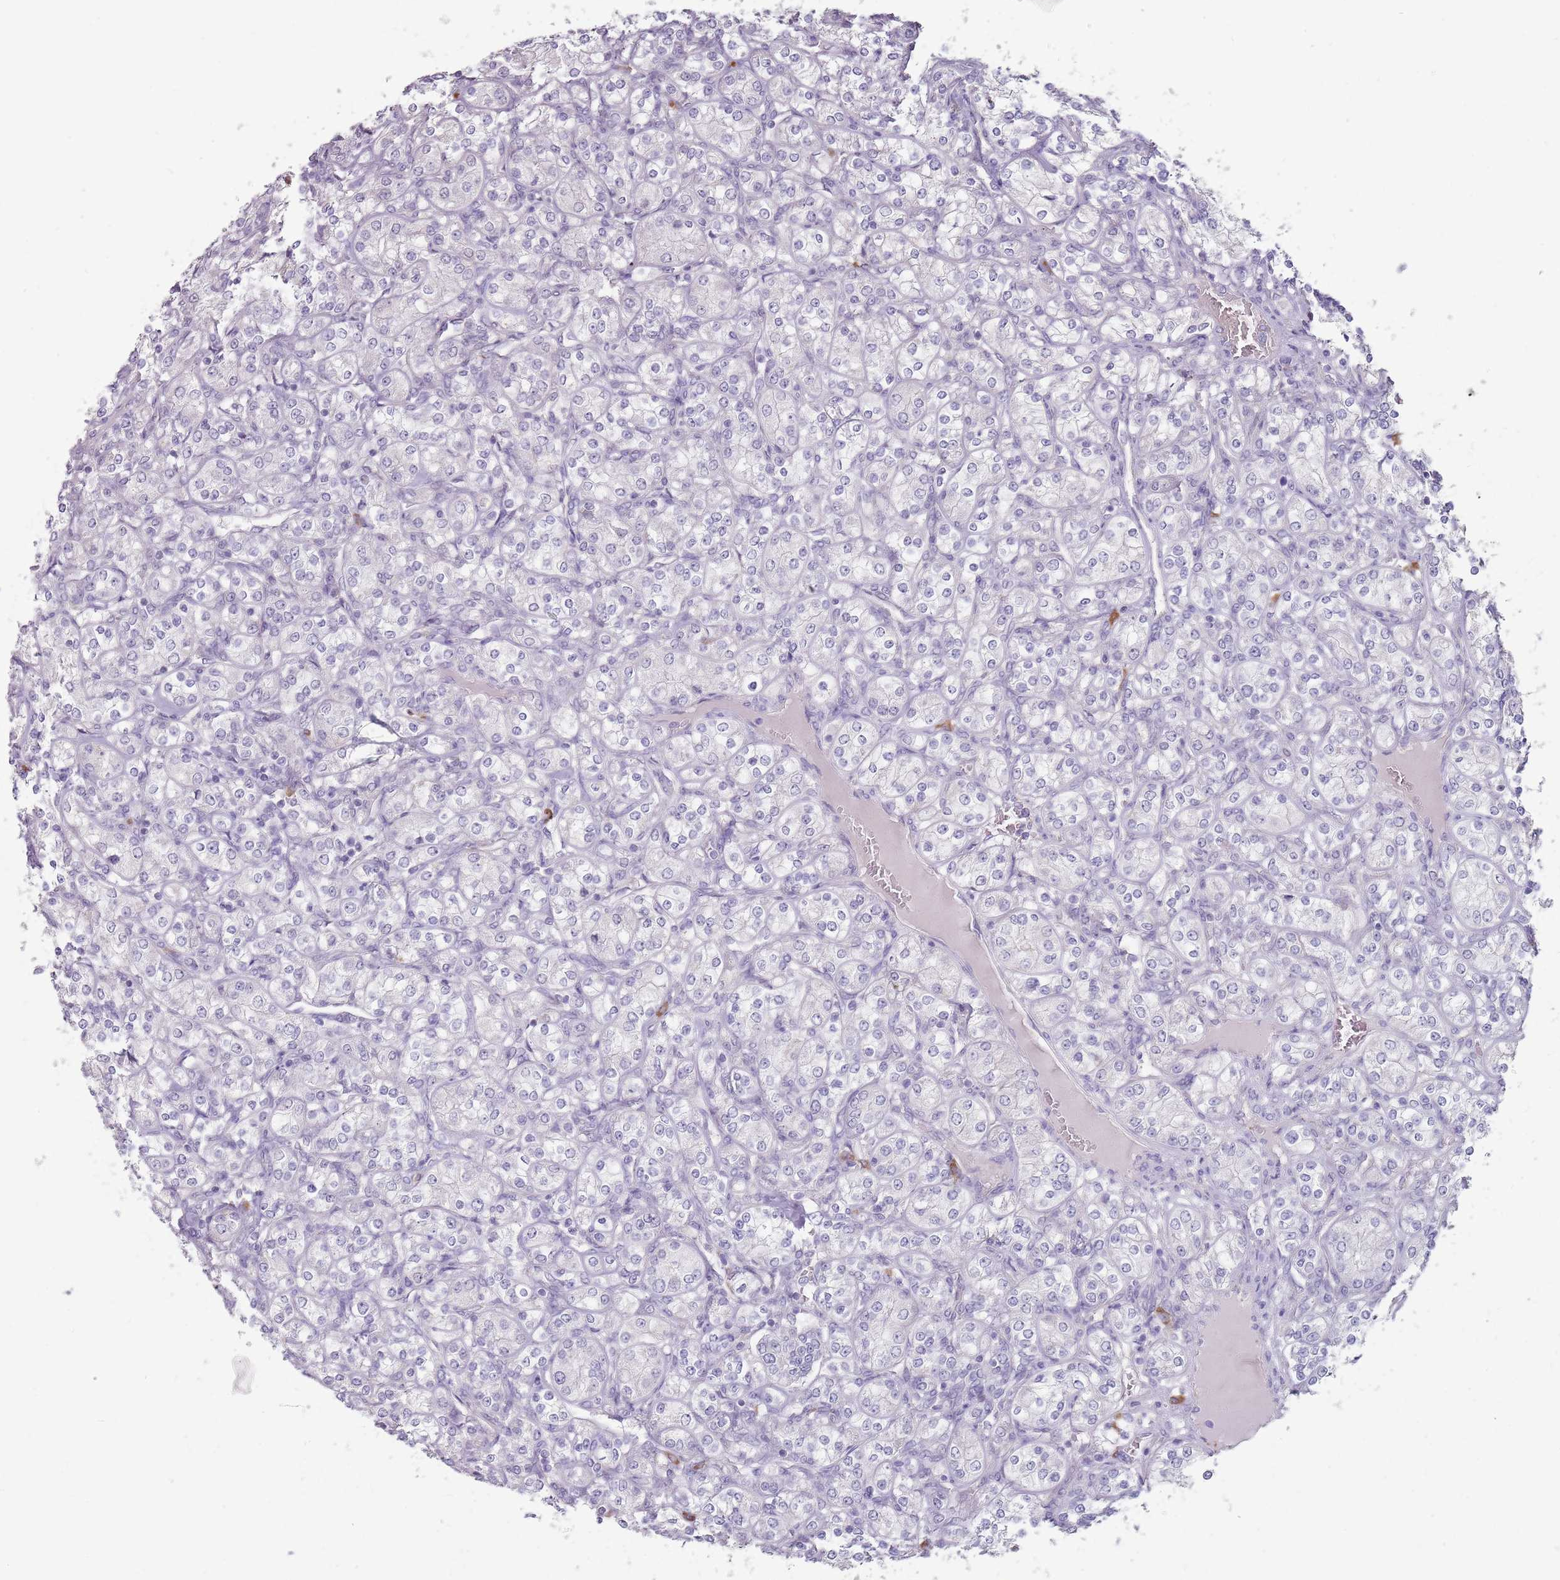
{"staining": {"intensity": "negative", "quantity": "none", "location": "none"}, "tissue": "renal cancer", "cell_type": "Tumor cells", "image_type": "cancer", "snomed": [{"axis": "morphology", "description": "Adenocarcinoma, NOS"}, {"axis": "topography", "description": "Kidney"}], "caption": "A high-resolution image shows IHC staining of renal cancer (adenocarcinoma), which demonstrates no significant positivity in tumor cells.", "gene": "DXO", "patient": {"sex": "male", "age": 77}}